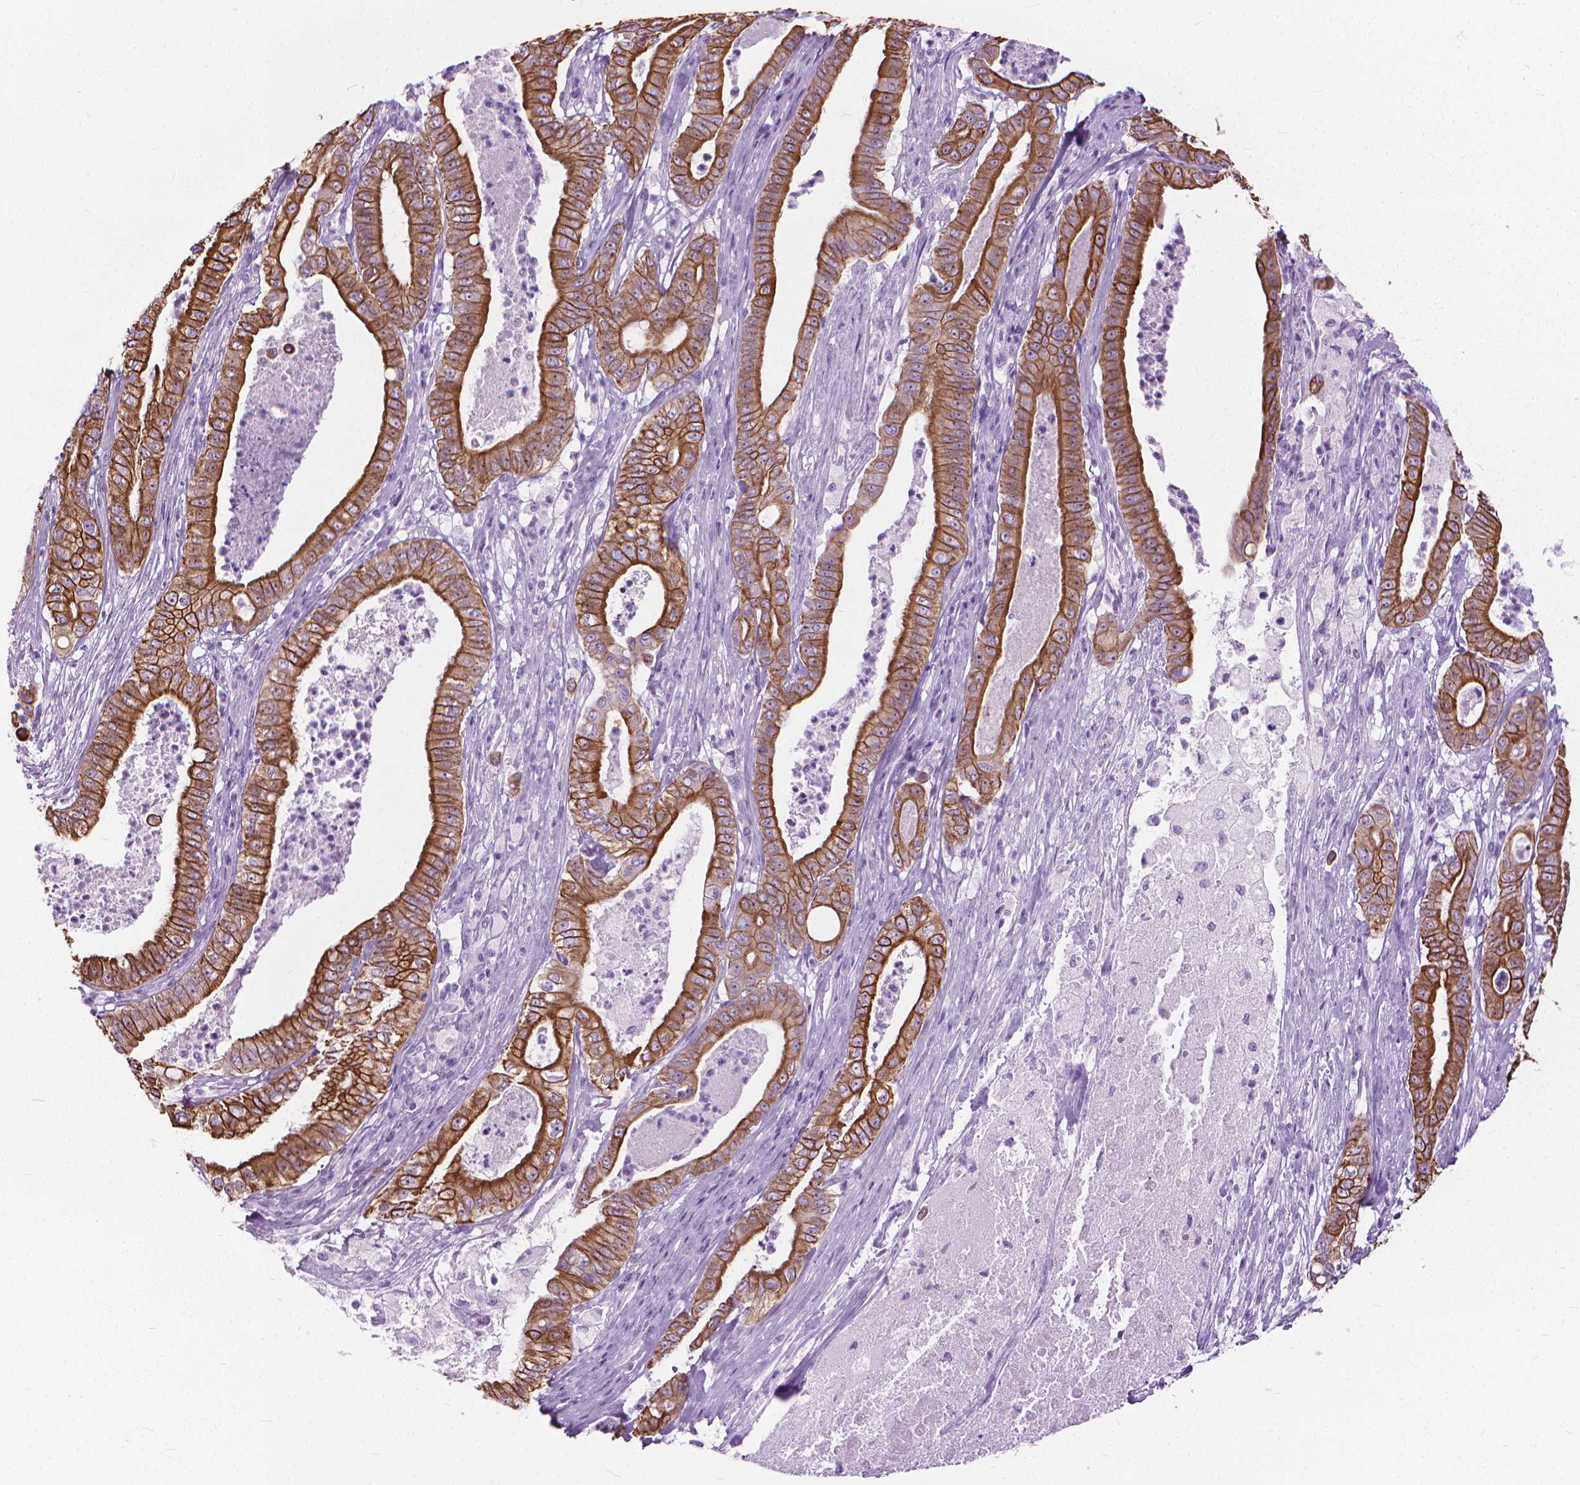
{"staining": {"intensity": "strong", "quantity": ">75%", "location": "cytoplasmic/membranous"}, "tissue": "pancreatic cancer", "cell_type": "Tumor cells", "image_type": "cancer", "snomed": [{"axis": "morphology", "description": "Adenocarcinoma, NOS"}, {"axis": "topography", "description": "Pancreas"}], "caption": "Strong cytoplasmic/membranous positivity for a protein is seen in about >75% of tumor cells of pancreatic adenocarcinoma using IHC.", "gene": "HTR2B", "patient": {"sex": "male", "age": 71}}